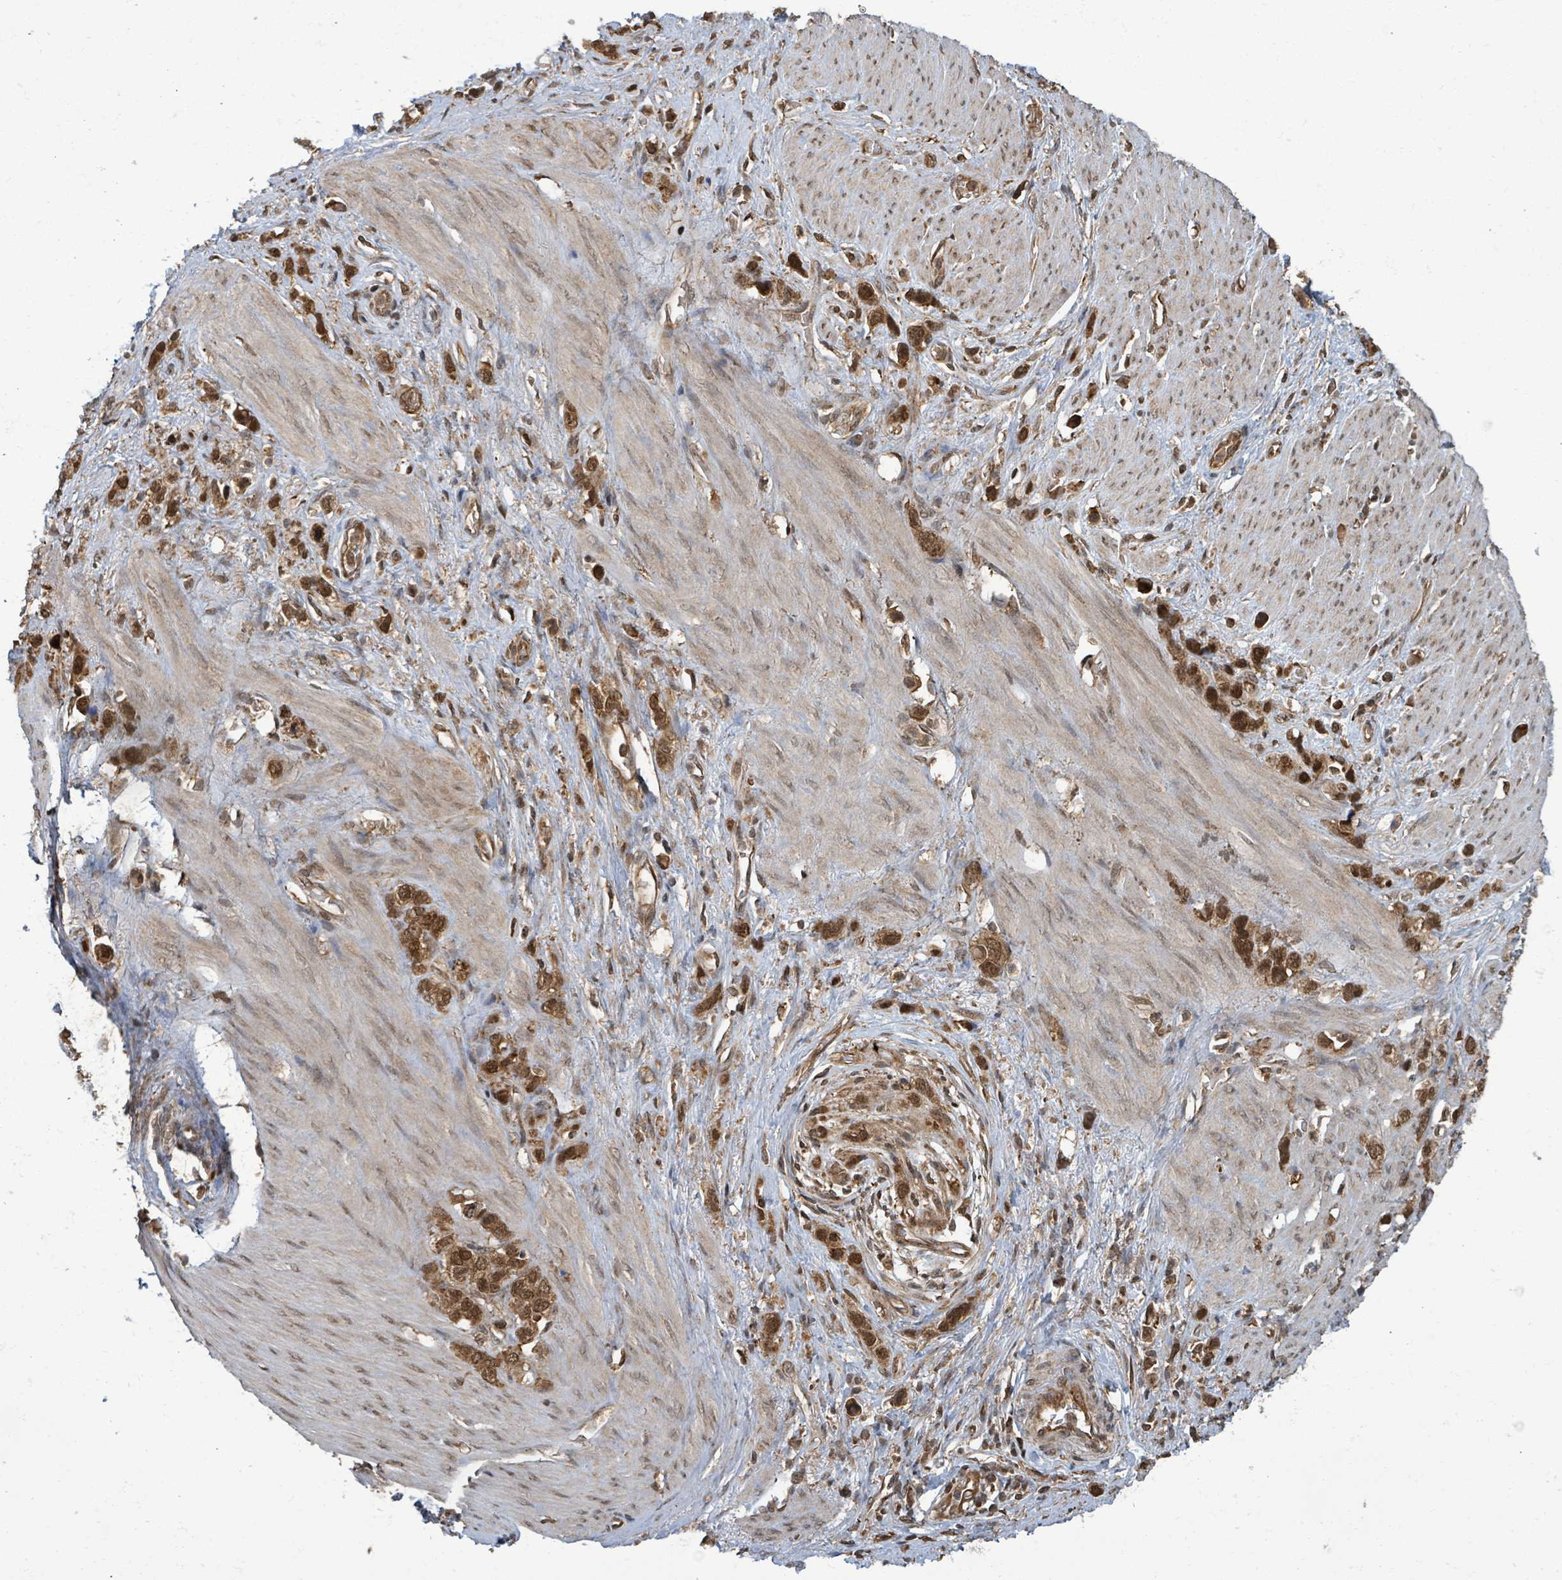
{"staining": {"intensity": "strong", "quantity": ">75%", "location": "cytoplasmic/membranous,nuclear"}, "tissue": "stomach cancer", "cell_type": "Tumor cells", "image_type": "cancer", "snomed": [{"axis": "morphology", "description": "Adenocarcinoma, NOS"}, {"axis": "topography", "description": "Stomach"}], "caption": "Stomach cancer (adenocarcinoma) stained with immunohistochemistry shows strong cytoplasmic/membranous and nuclear staining in about >75% of tumor cells.", "gene": "KLC1", "patient": {"sex": "female", "age": 65}}